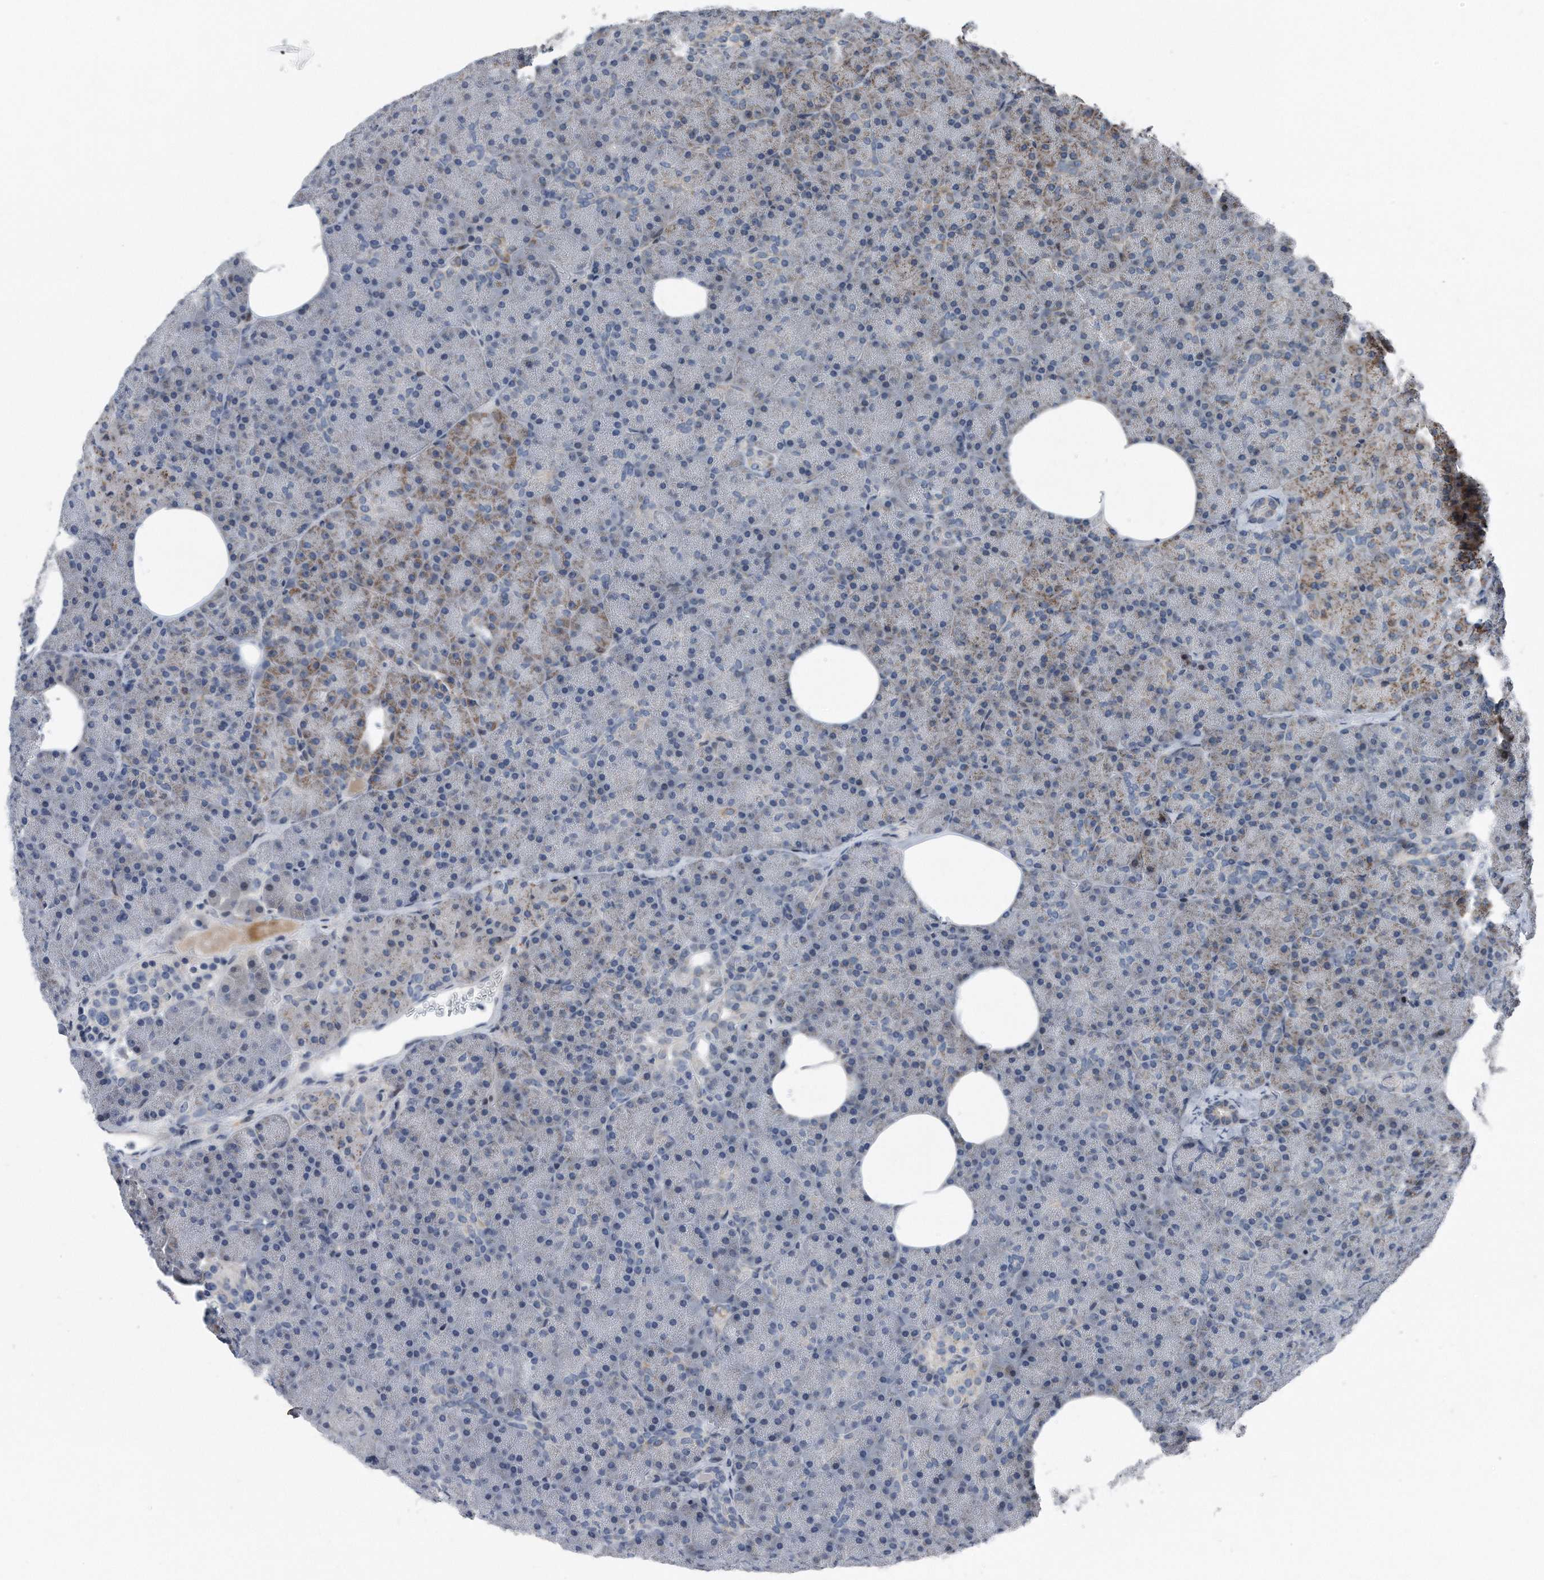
{"staining": {"intensity": "weak", "quantity": "<25%", "location": "cytoplasmic/membranous"}, "tissue": "pancreas", "cell_type": "Exocrine glandular cells", "image_type": "normal", "snomed": [{"axis": "morphology", "description": "Normal tissue, NOS"}, {"axis": "morphology", "description": "Carcinoid, malignant, NOS"}, {"axis": "topography", "description": "Pancreas"}], "caption": "Histopathology image shows no significant protein expression in exocrine glandular cells of benign pancreas.", "gene": "DST", "patient": {"sex": "female", "age": 35}}